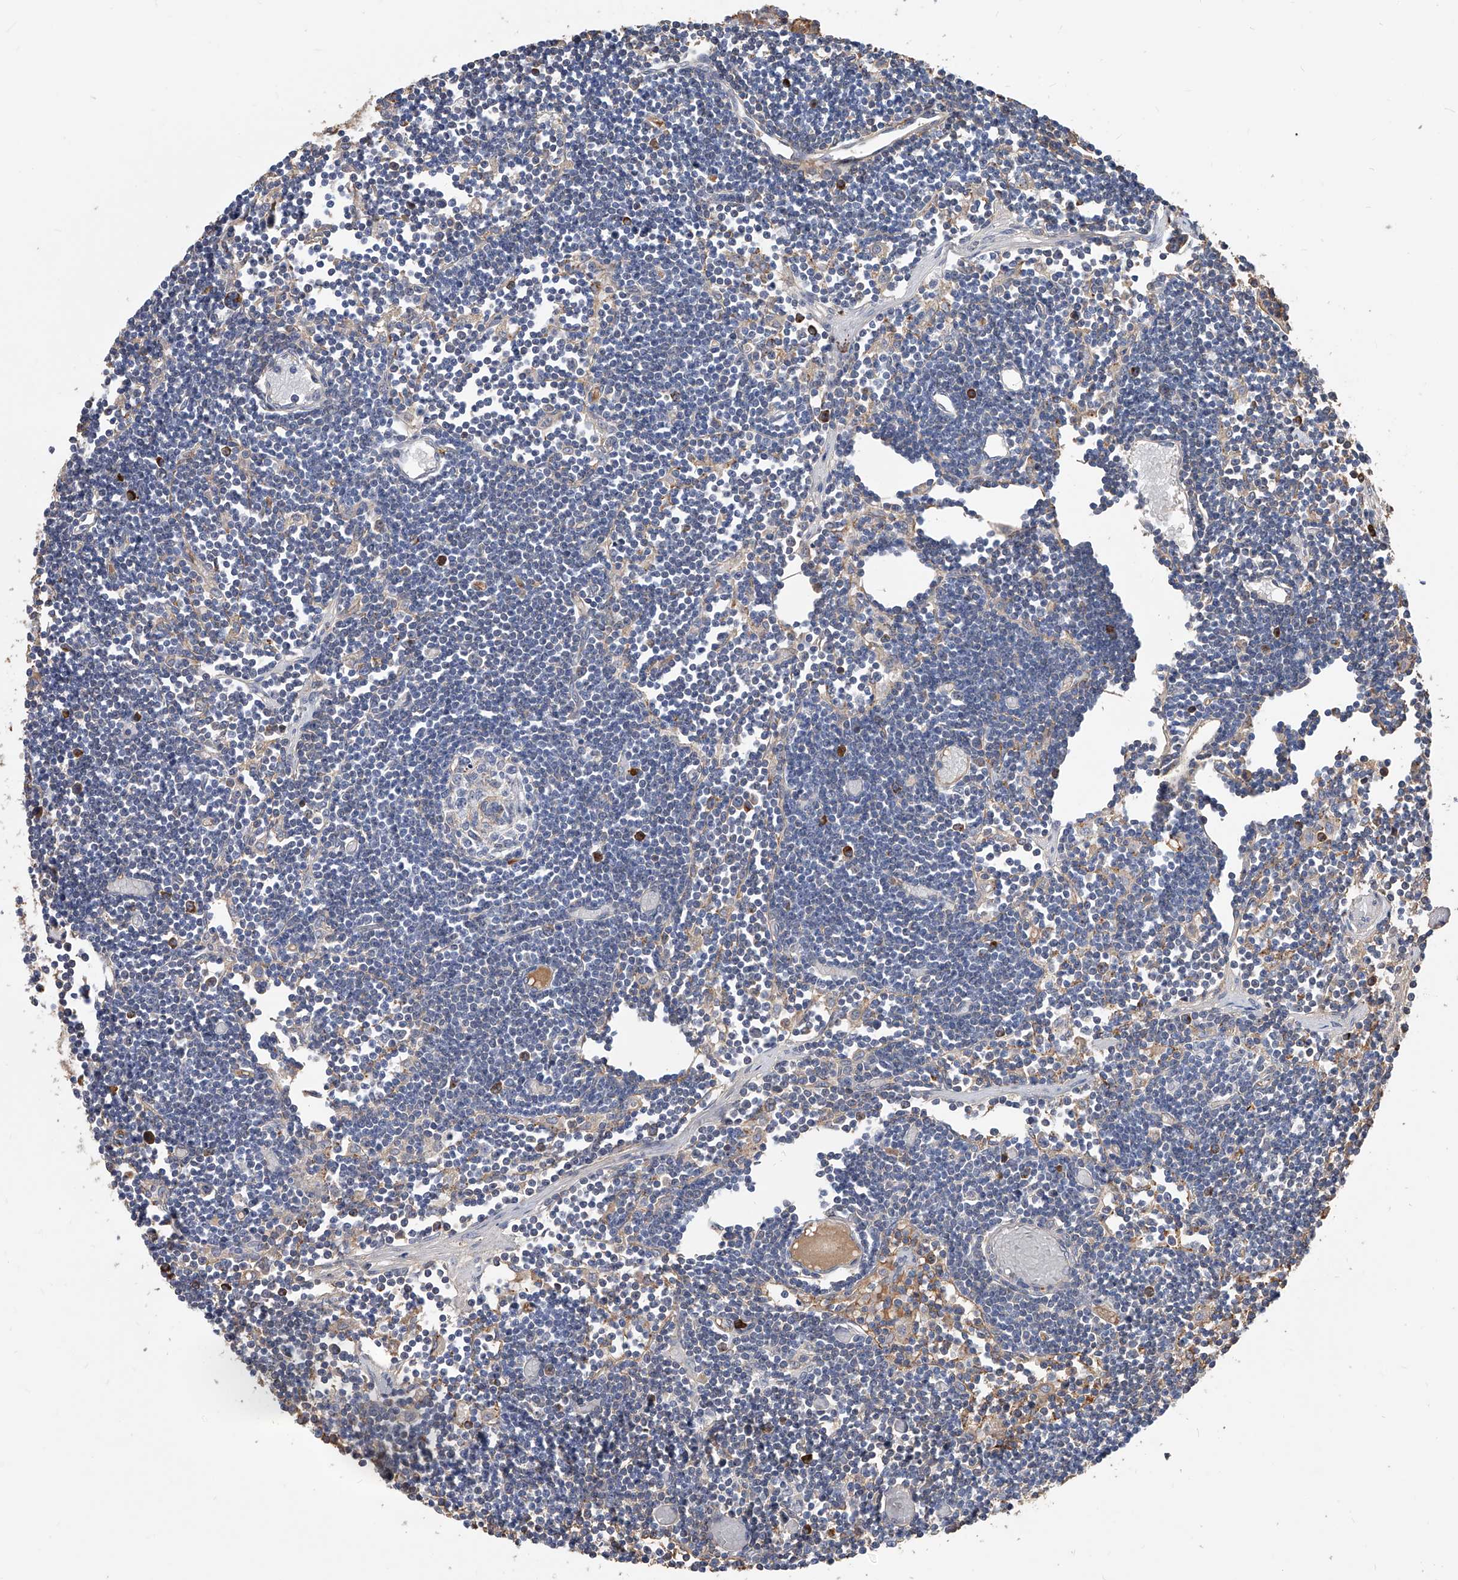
{"staining": {"intensity": "strong", "quantity": "<25%", "location": "cytoplasmic/membranous"}, "tissue": "lymph node", "cell_type": "Germinal center cells", "image_type": "normal", "snomed": [{"axis": "morphology", "description": "Normal tissue, NOS"}, {"axis": "topography", "description": "Lymph node"}], "caption": "This histopathology image exhibits unremarkable lymph node stained with IHC to label a protein in brown. The cytoplasmic/membranous of germinal center cells show strong positivity for the protein. Nuclei are counter-stained blue.", "gene": "ZNF25", "patient": {"sex": "female", "age": 11}}